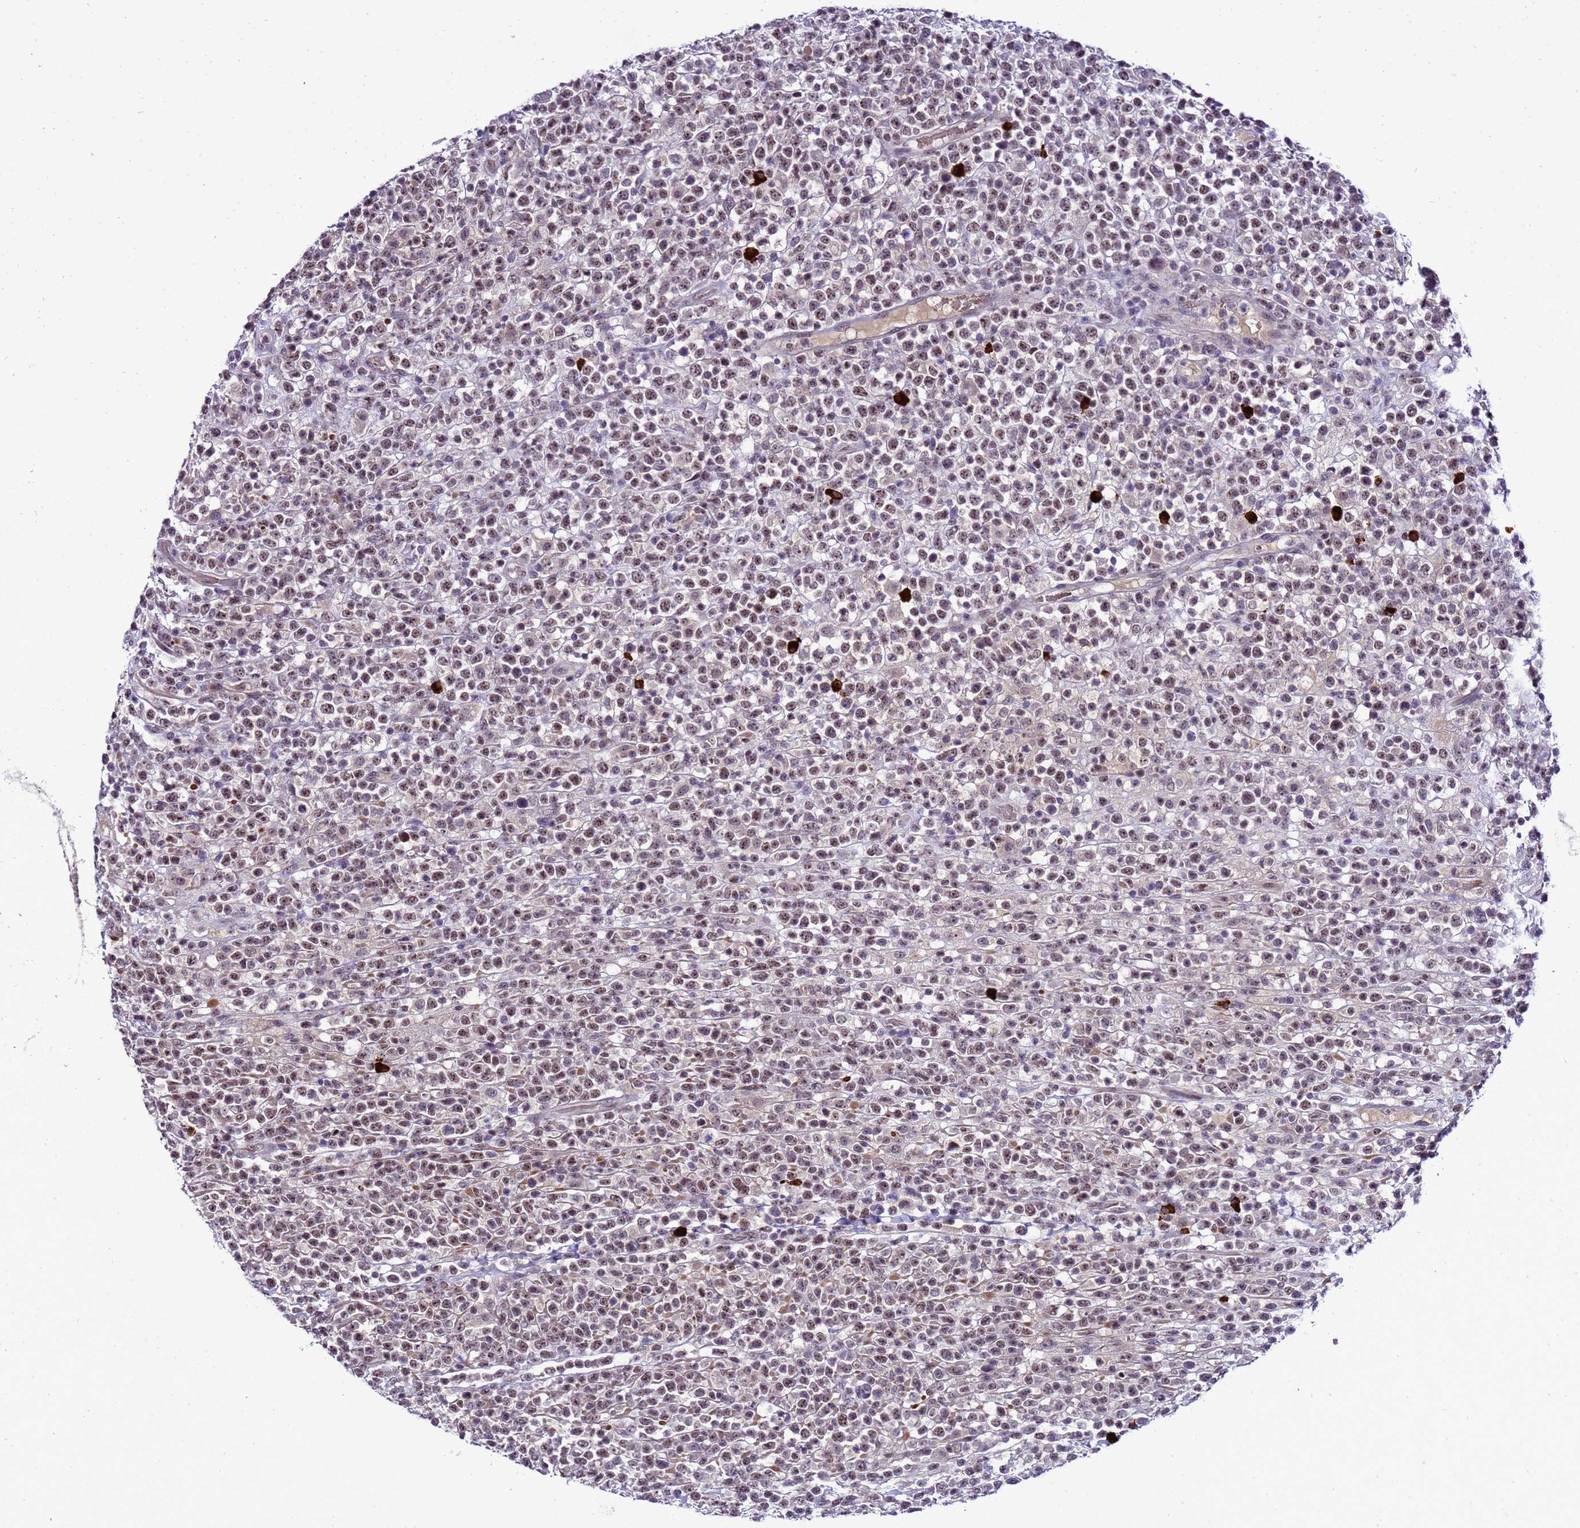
{"staining": {"intensity": "moderate", "quantity": ">75%", "location": "nuclear"}, "tissue": "lymphoma", "cell_type": "Tumor cells", "image_type": "cancer", "snomed": [{"axis": "morphology", "description": "Malignant lymphoma, non-Hodgkin's type, High grade"}, {"axis": "topography", "description": "Colon"}], "caption": "High-grade malignant lymphoma, non-Hodgkin's type stained with a brown dye exhibits moderate nuclear positive expression in about >75% of tumor cells.", "gene": "C19orf47", "patient": {"sex": "female", "age": 53}}